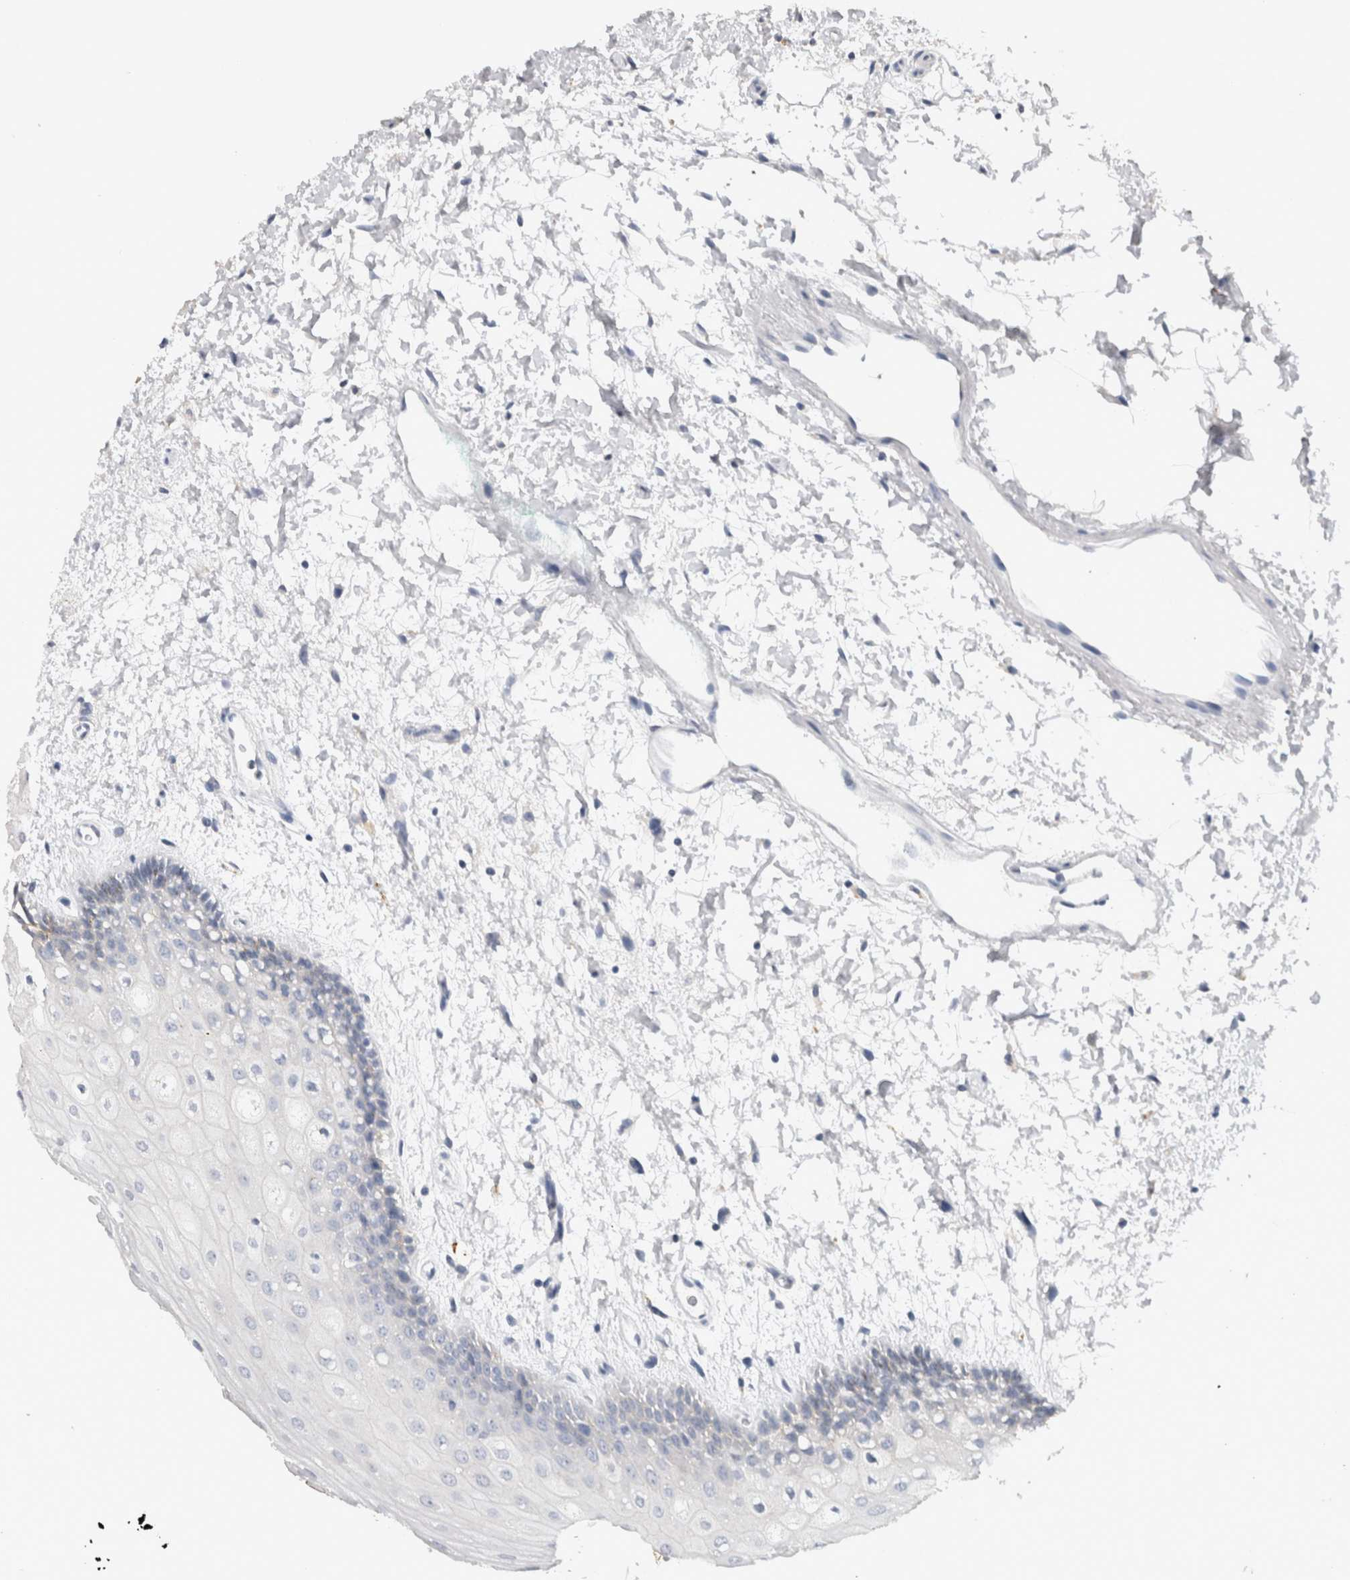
{"staining": {"intensity": "negative", "quantity": "none", "location": "none"}, "tissue": "oral mucosa", "cell_type": "Squamous epithelial cells", "image_type": "normal", "snomed": [{"axis": "morphology", "description": "Normal tissue, NOS"}, {"axis": "topography", "description": "Skeletal muscle"}, {"axis": "topography", "description": "Oral tissue"}, {"axis": "topography", "description": "Peripheral nerve tissue"}], "caption": "The photomicrograph shows no significant positivity in squamous epithelial cells of oral mucosa. (Brightfield microscopy of DAB (3,3'-diaminobenzidine) immunohistochemistry (IHC) at high magnification).", "gene": "CNTFR", "patient": {"sex": "female", "age": 84}}